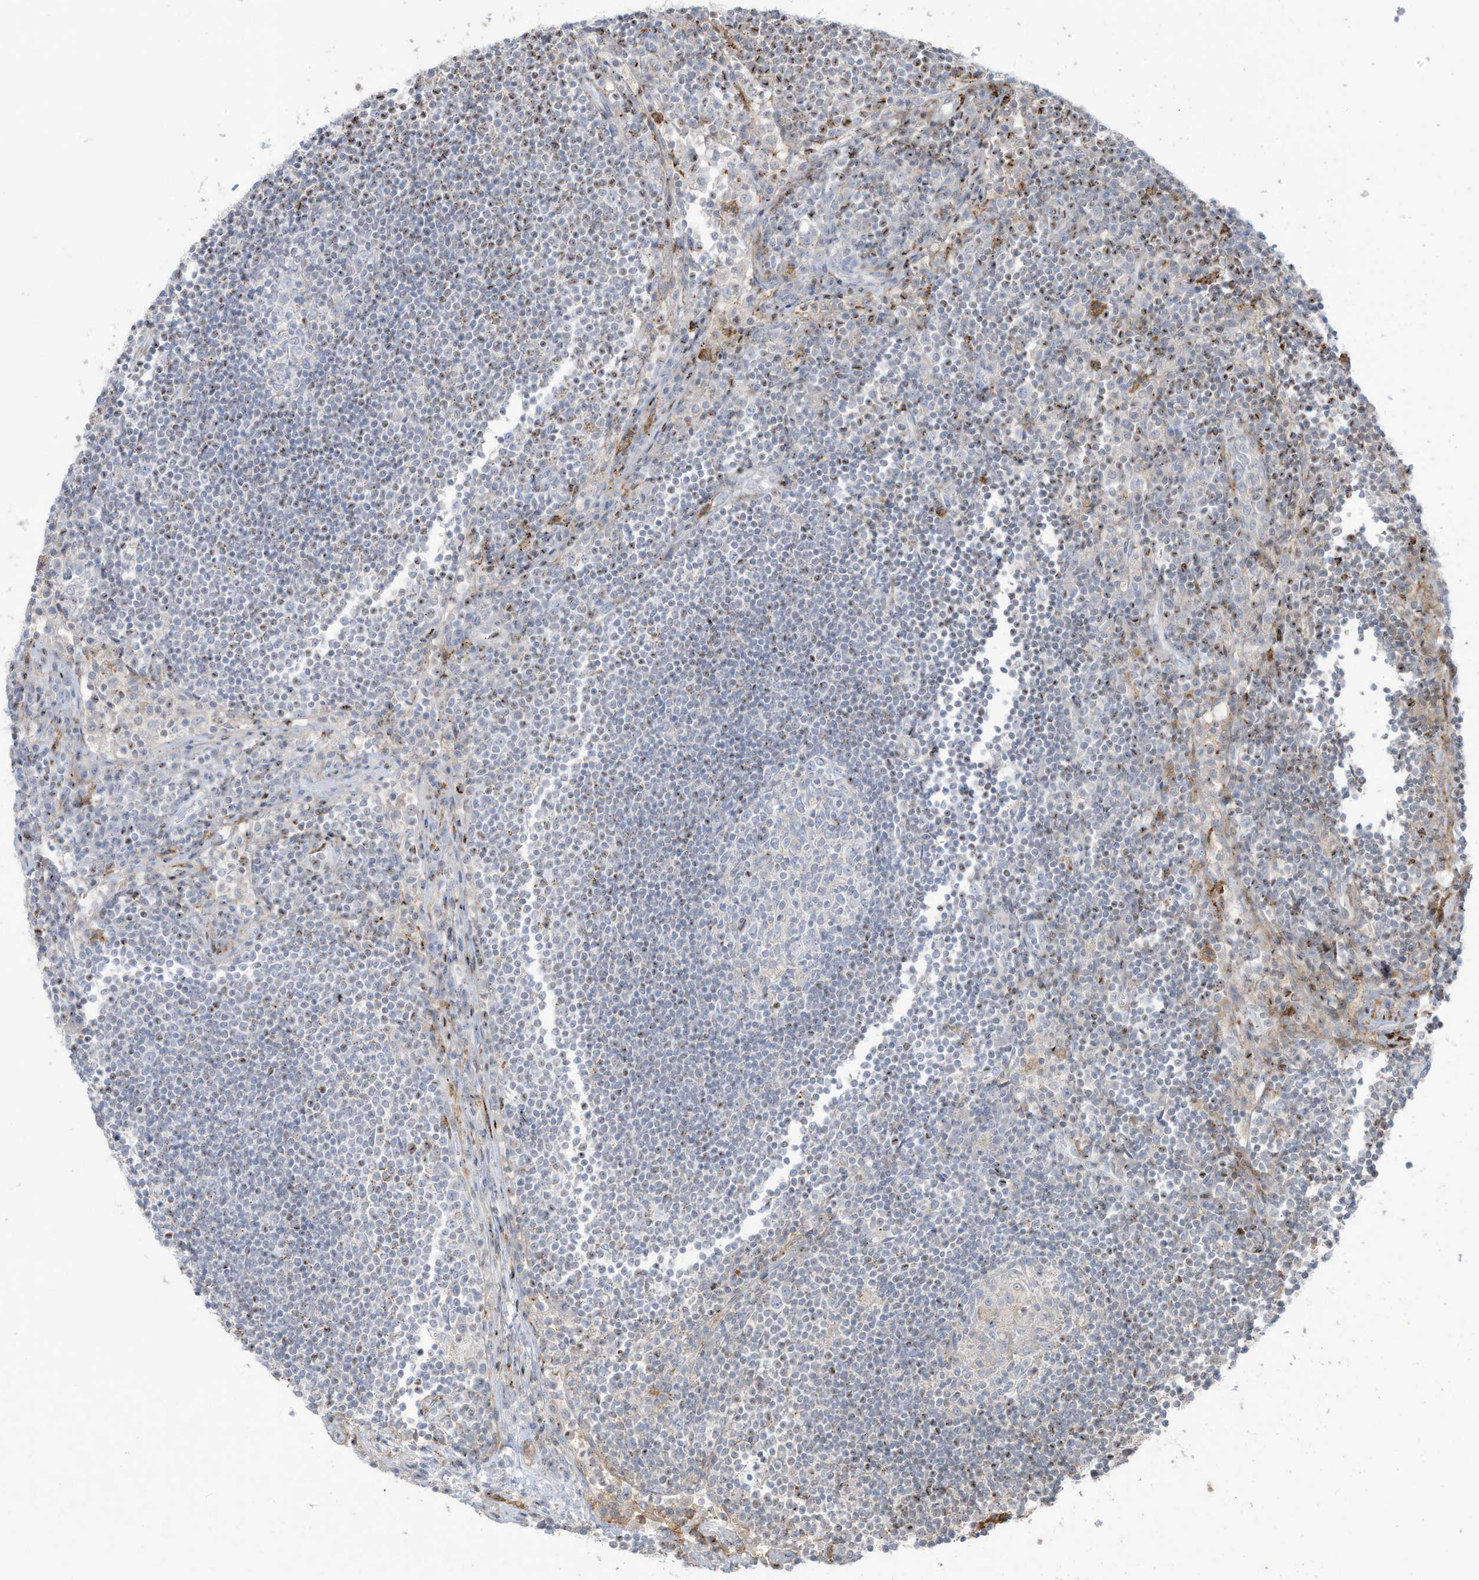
{"staining": {"intensity": "negative", "quantity": "none", "location": "none"}, "tissue": "lymph node", "cell_type": "Germinal center cells", "image_type": "normal", "snomed": [{"axis": "morphology", "description": "Normal tissue, NOS"}, {"axis": "topography", "description": "Lymph node"}], "caption": "This image is of unremarkable lymph node stained with IHC to label a protein in brown with the nuclei are counter-stained blue. There is no expression in germinal center cells.", "gene": "THNSL2", "patient": {"sex": "female", "age": 53}}